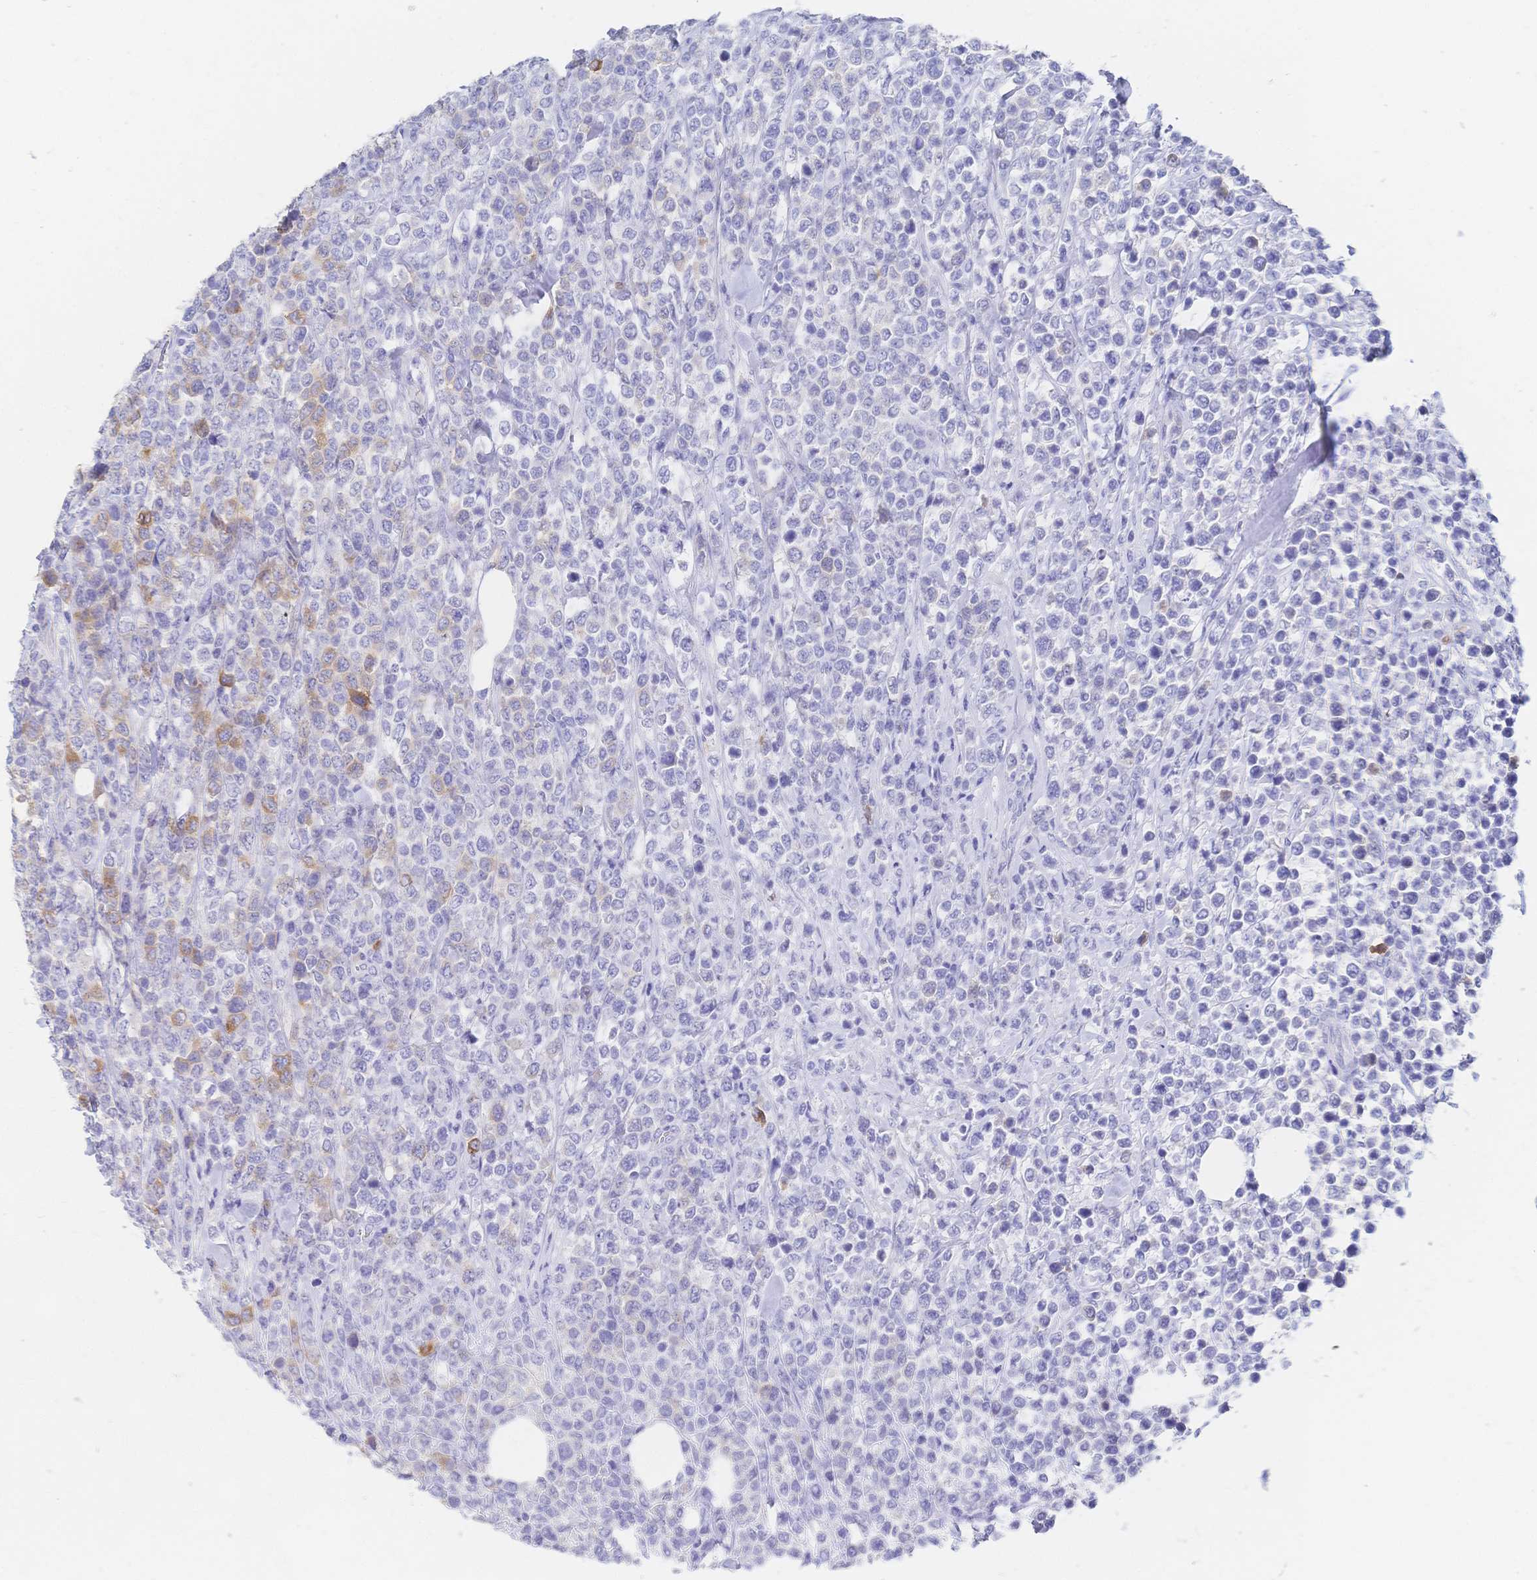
{"staining": {"intensity": "moderate", "quantity": "<25%", "location": "cytoplasmic/membranous"}, "tissue": "lymphoma", "cell_type": "Tumor cells", "image_type": "cancer", "snomed": [{"axis": "morphology", "description": "Malignant lymphoma, non-Hodgkin's type, High grade"}, {"axis": "topography", "description": "Soft tissue"}], "caption": "DAB immunohistochemical staining of human lymphoma exhibits moderate cytoplasmic/membranous protein positivity in about <25% of tumor cells. (IHC, brightfield microscopy, high magnification).", "gene": "RRM1", "patient": {"sex": "female", "age": 56}}